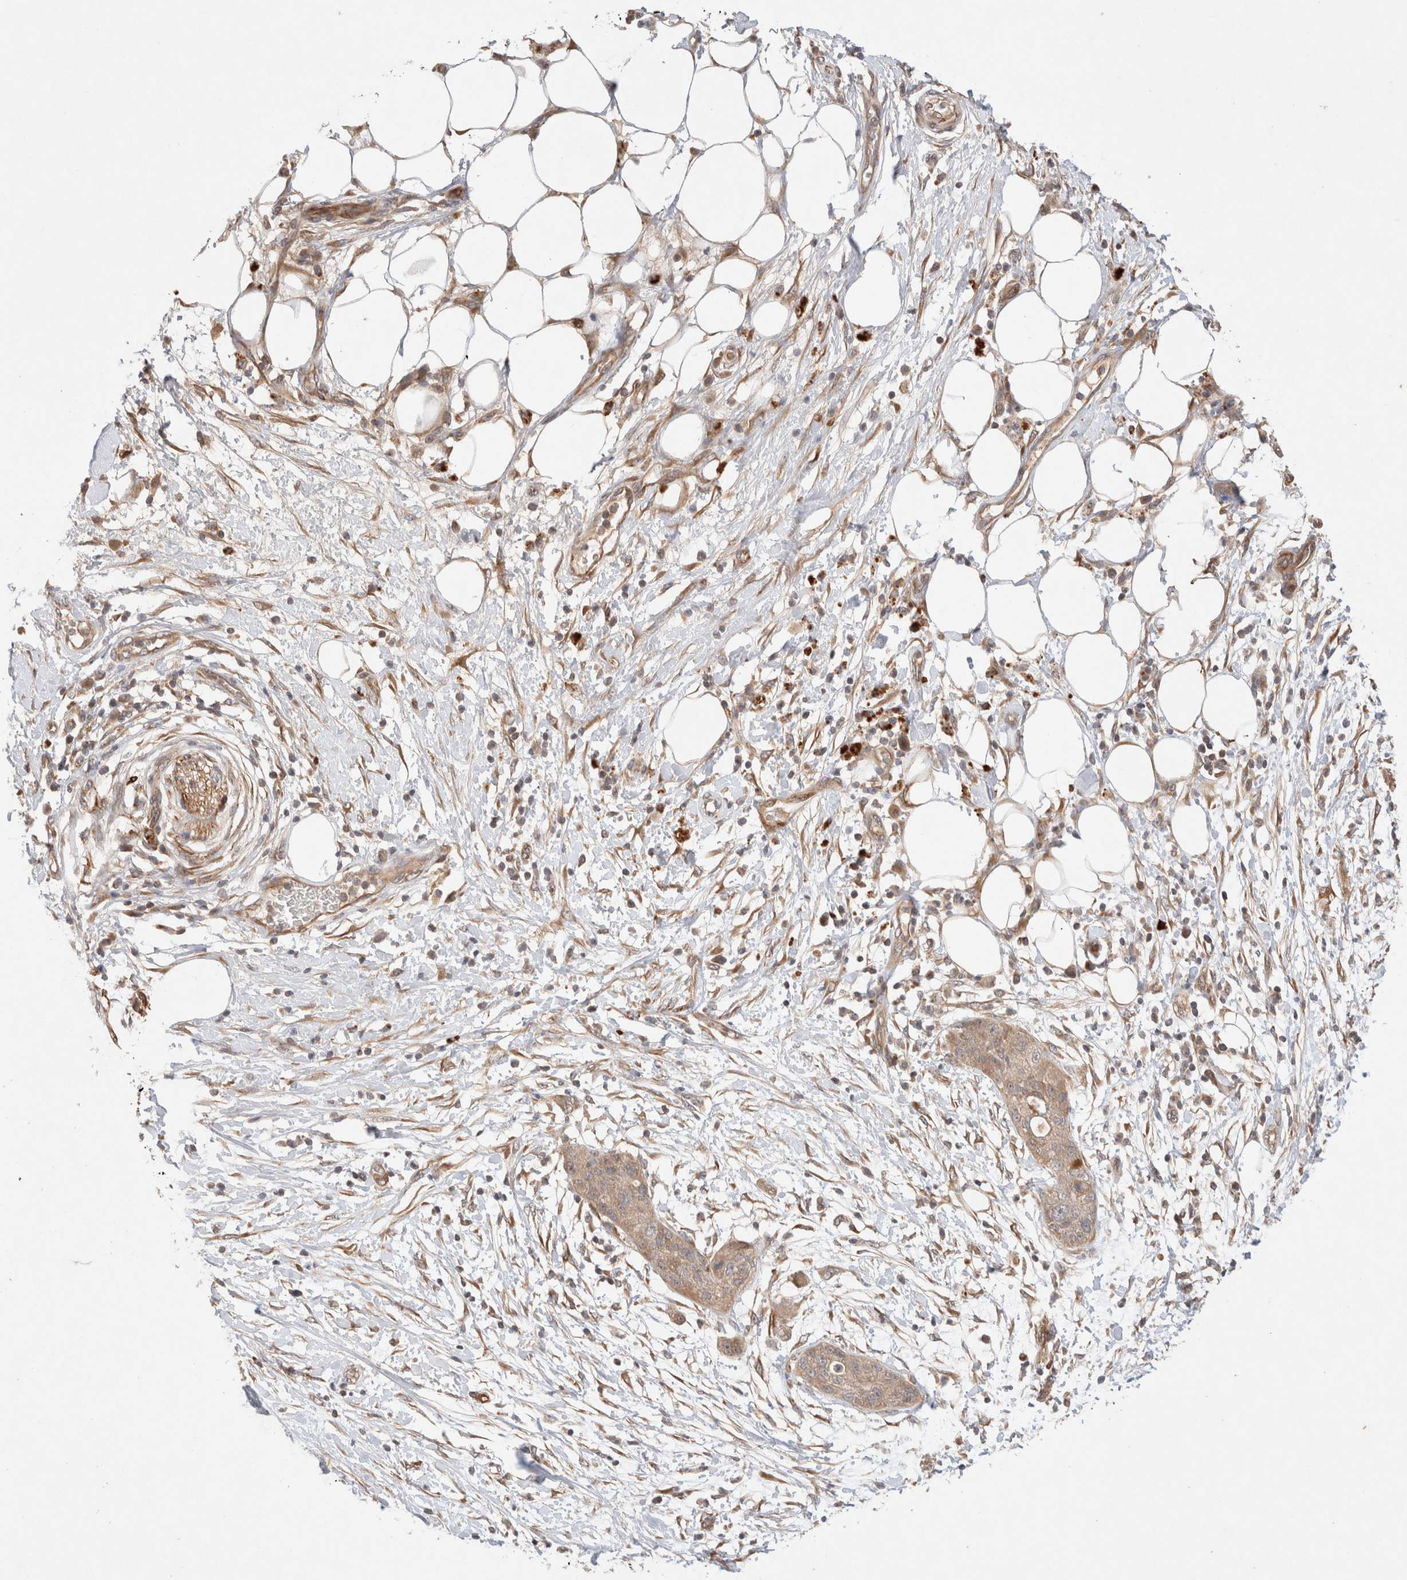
{"staining": {"intensity": "moderate", "quantity": ">75%", "location": "cytoplasmic/membranous"}, "tissue": "pancreatic cancer", "cell_type": "Tumor cells", "image_type": "cancer", "snomed": [{"axis": "morphology", "description": "Adenocarcinoma, NOS"}, {"axis": "topography", "description": "Pancreas"}], "caption": "Protein staining of pancreatic adenocarcinoma tissue demonstrates moderate cytoplasmic/membranous expression in about >75% of tumor cells. Using DAB (brown) and hematoxylin (blue) stains, captured at high magnification using brightfield microscopy.", "gene": "KLHL20", "patient": {"sex": "female", "age": 78}}